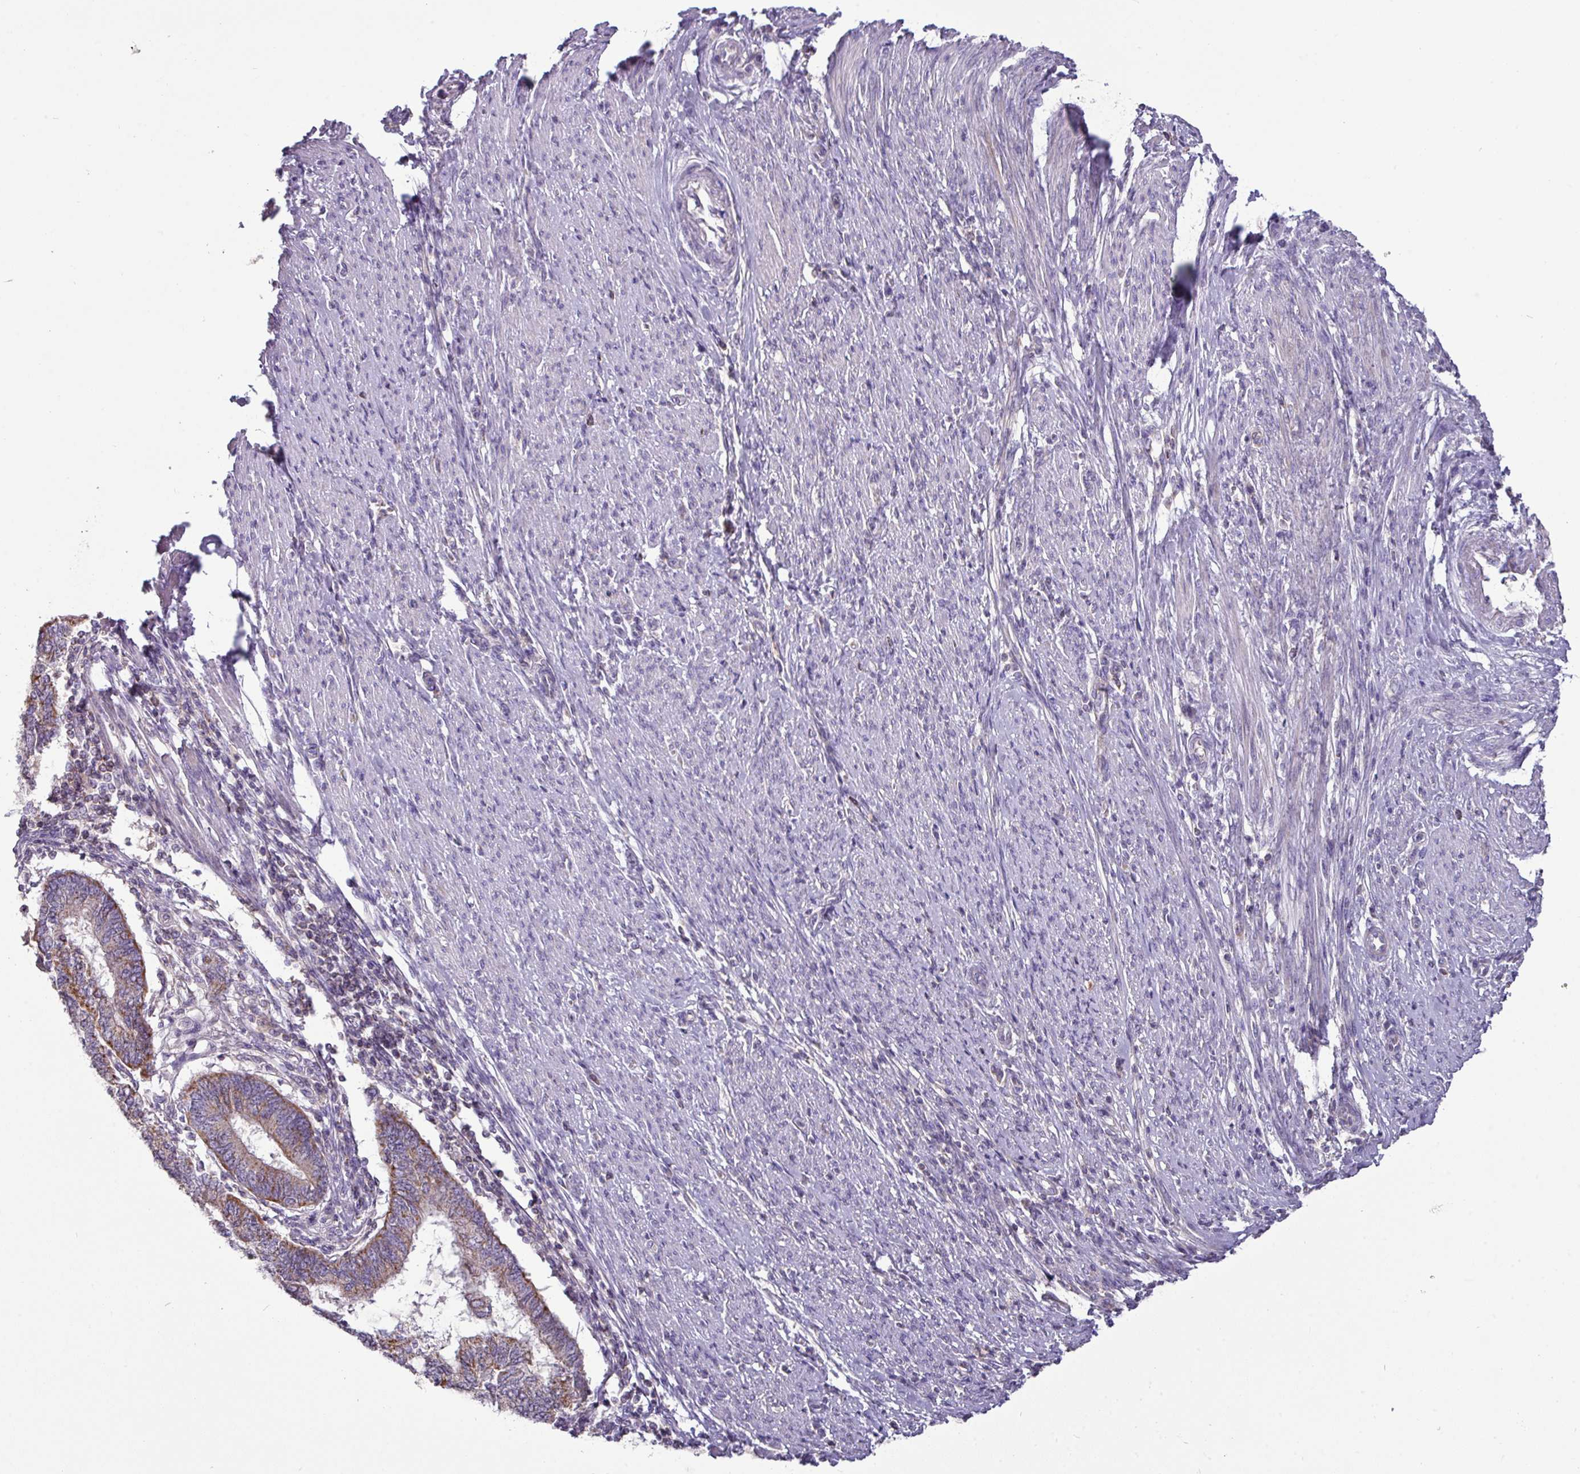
{"staining": {"intensity": "moderate", "quantity": ">75%", "location": "cytoplasmic/membranous"}, "tissue": "endometrial cancer", "cell_type": "Tumor cells", "image_type": "cancer", "snomed": [{"axis": "morphology", "description": "Adenocarcinoma, NOS"}, {"axis": "topography", "description": "Uterus"}, {"axis": "topography", "description": "Endometrium"}], "caption": "High-magnification brightfield microscopy of endometrial cancer stained with DAB (3,3'-diaminobenzidine) (brown) and counterstained with hematoxylin (blue). tumor cells exhibit moderate cytoplasmic/membranous positivity is present in about>75% of cells. (DAB (3,3'-diaminobenzidine) = brown stain, brightfield microscopy at high magnification).", "gene": "TRAPPC1", "patient": {"sex": "female", "age": 70}}